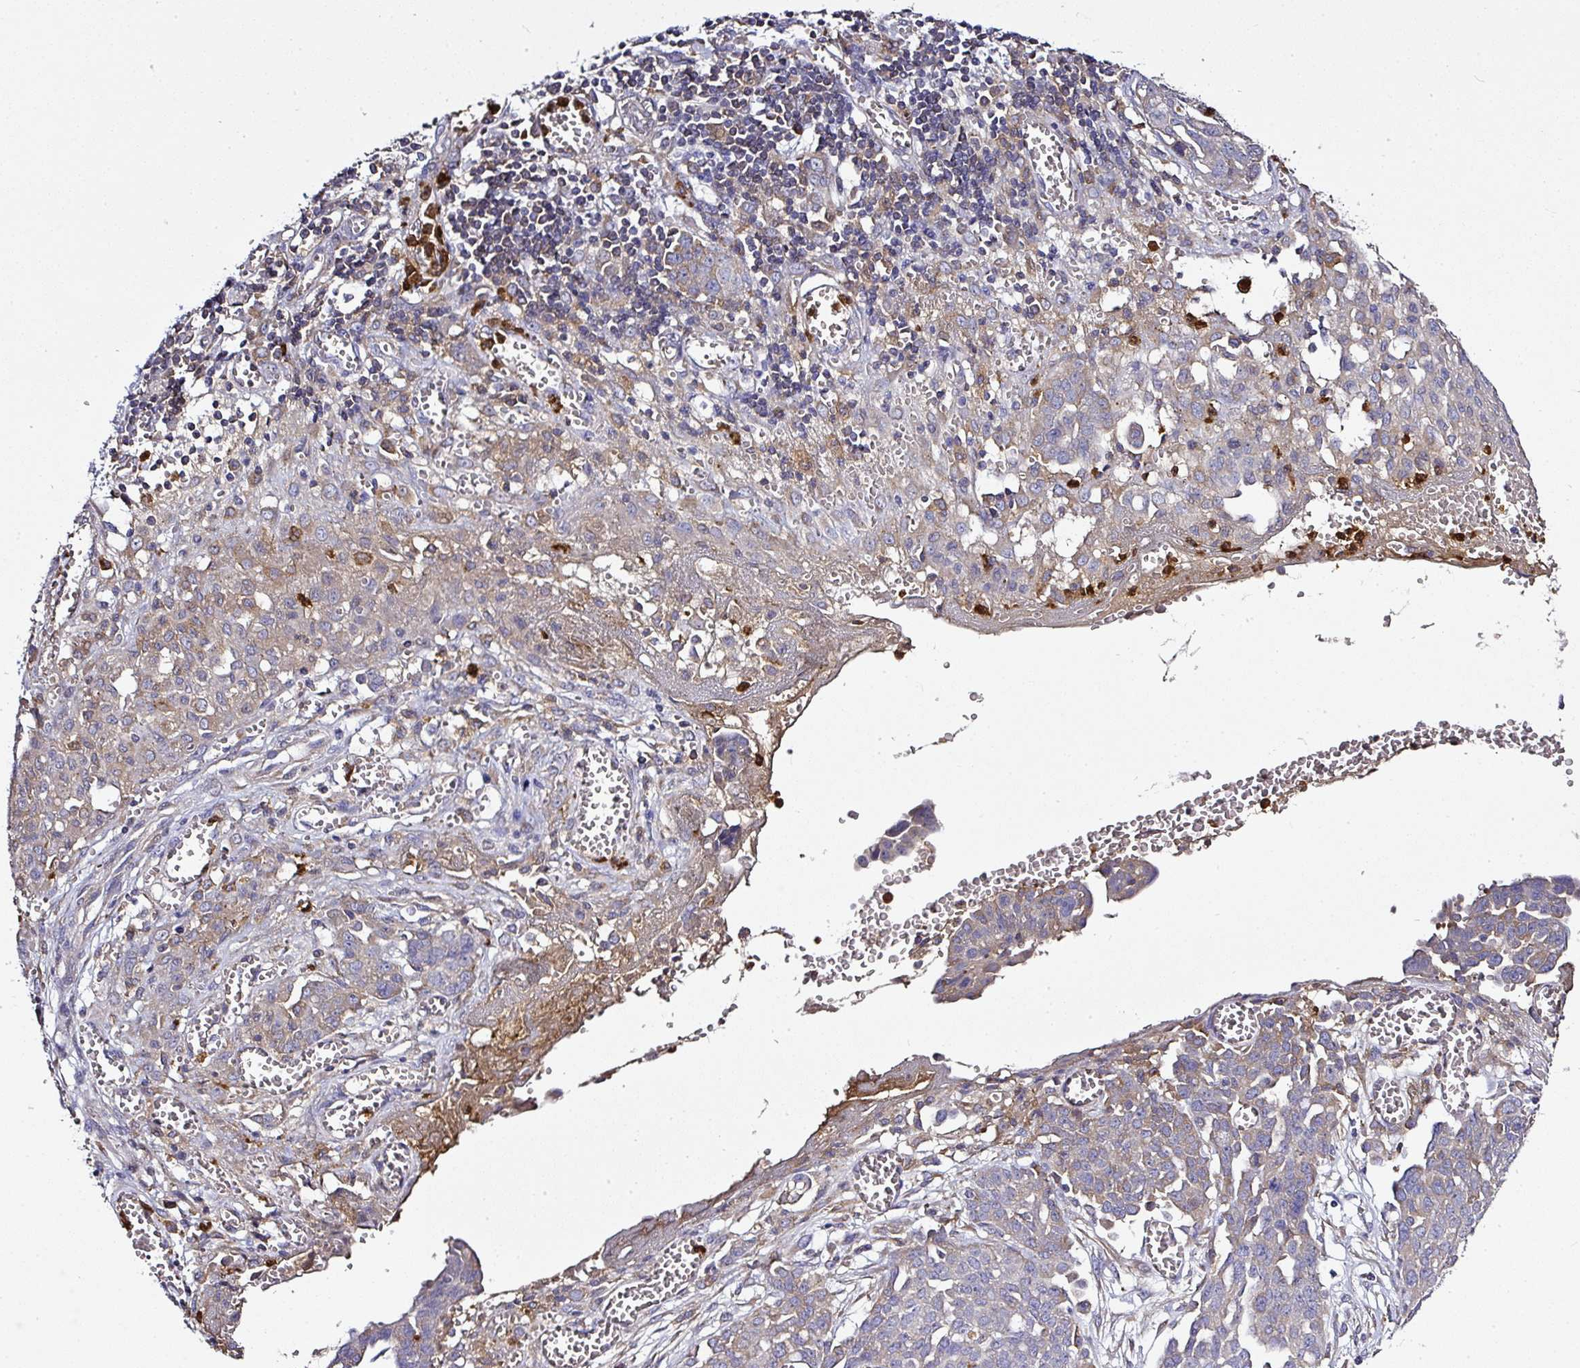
{"staining": {"intensity": "weak", "quantity": "<25%", "location": "cytoplasmic/membranous"}, "tissue": "ovarian cancer", "cell_type": "Tumor cells", "image_type": "cancer", "snomed": [{"axis": "morphology", "description": "Cystadenocarcinoma, serous, NOS"}, {"axis": "topography", "description": "Soft tissue"}, {"axis": "topography", "description": "Ovary"}], "caption": "A histopathology image of human serous cystadenocarcinoma (ovarian) is negative for staining in tumor cells.", "gene": "CAB39L", "patient": {"sex": "female", "age": 57}}